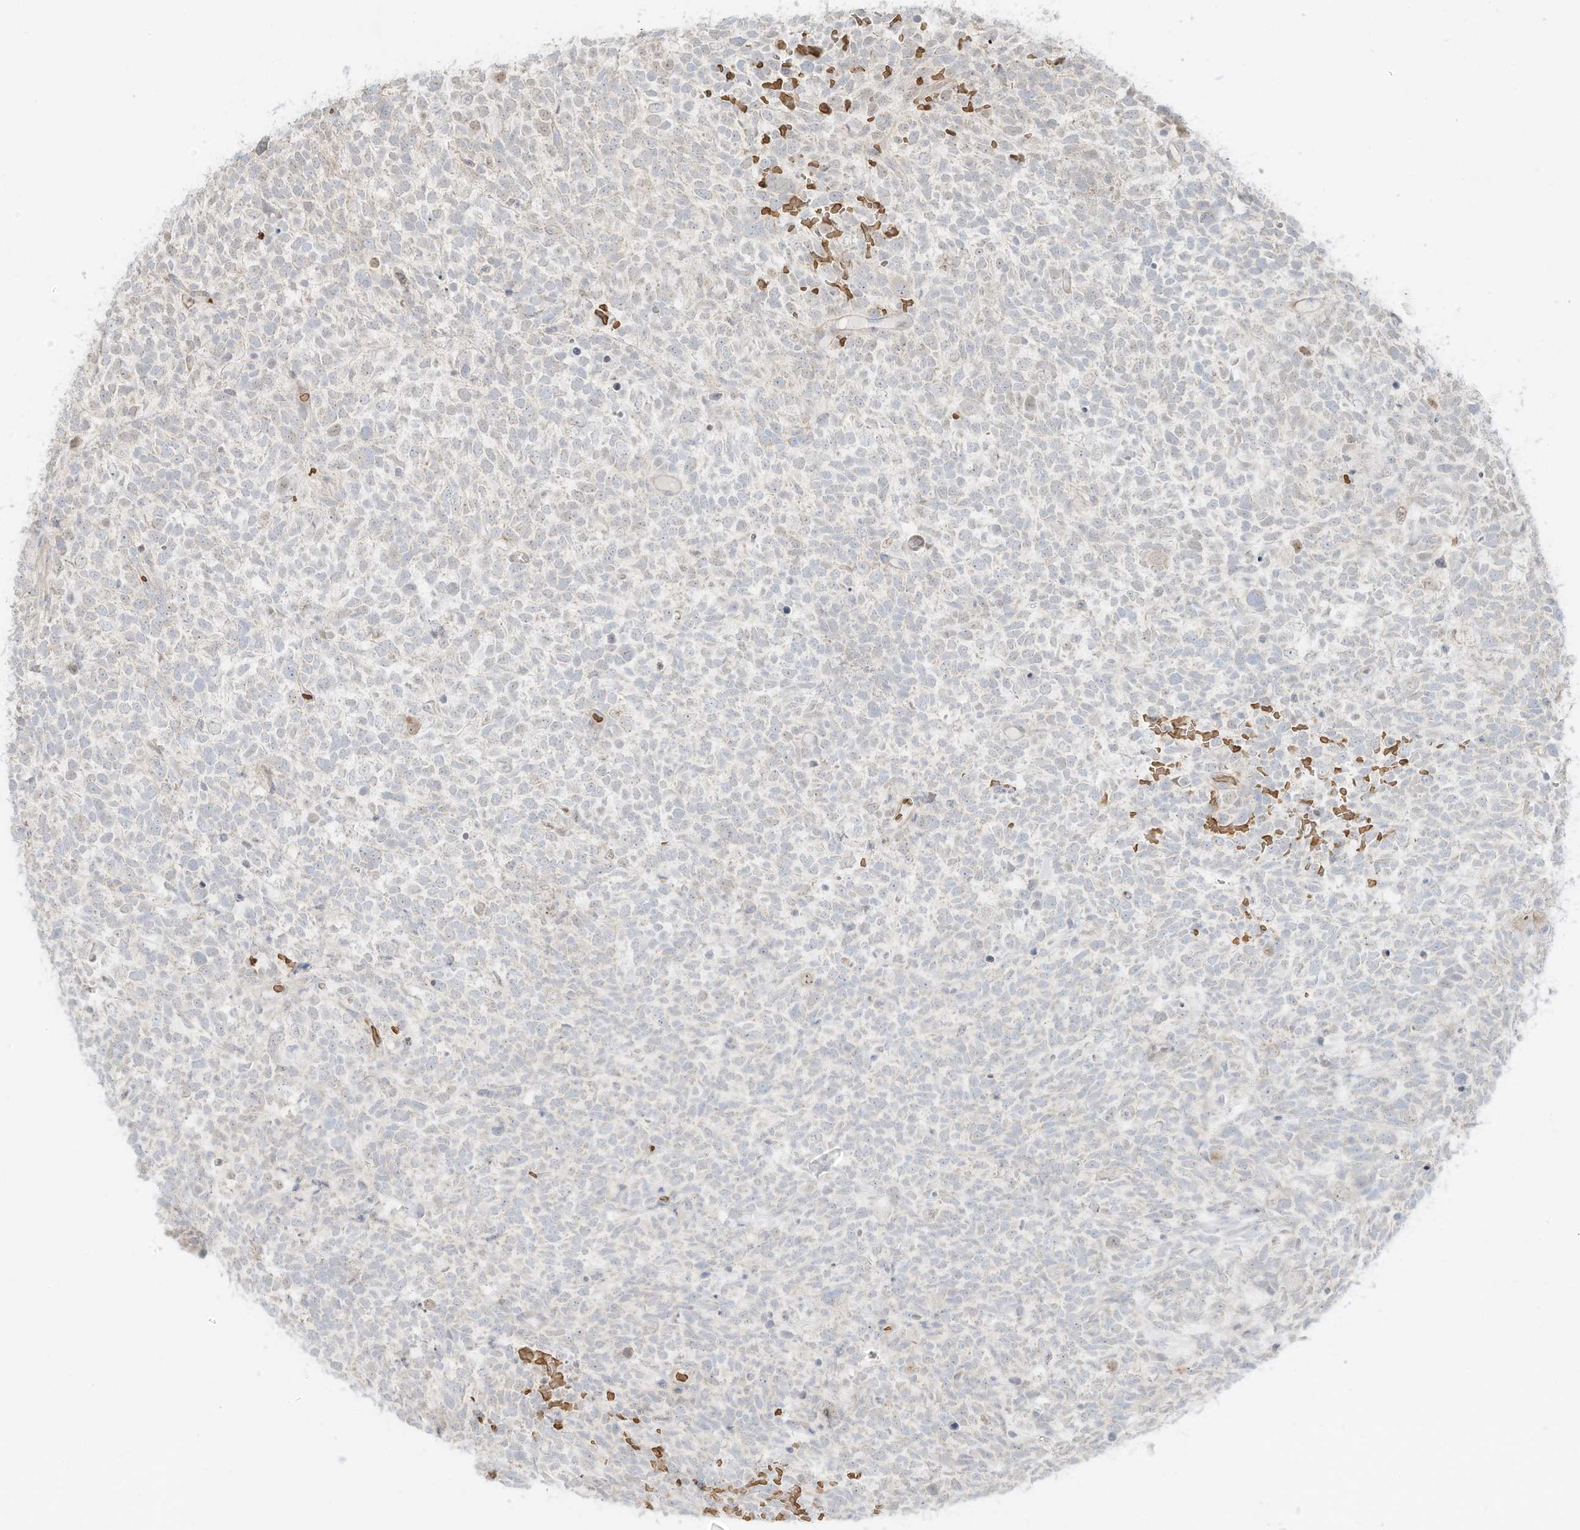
{"staining": {"intensity": "negative", "quantity": "none", "location": "none"}, "tissue": "urothelial cancer", "cell_type": "Tumor cells", "image_type": "cancer", "snomed": [{"axis": "morphology", "description": "Urothelial carcinoma, High grade"}, {"axis": "topography", "description": "Urinary bladder"}], "caption": "Immunohistochemical staining of urothelial cancer displays no significant expression in tumor cells. Brightfield microscopy of immunohistochemistry (IHC) stained with DAB (brown) and hematoxylin (blue), captured at high magnification.", "gene": "OFD1", "patient": {"sex": "female", "age": 82}}